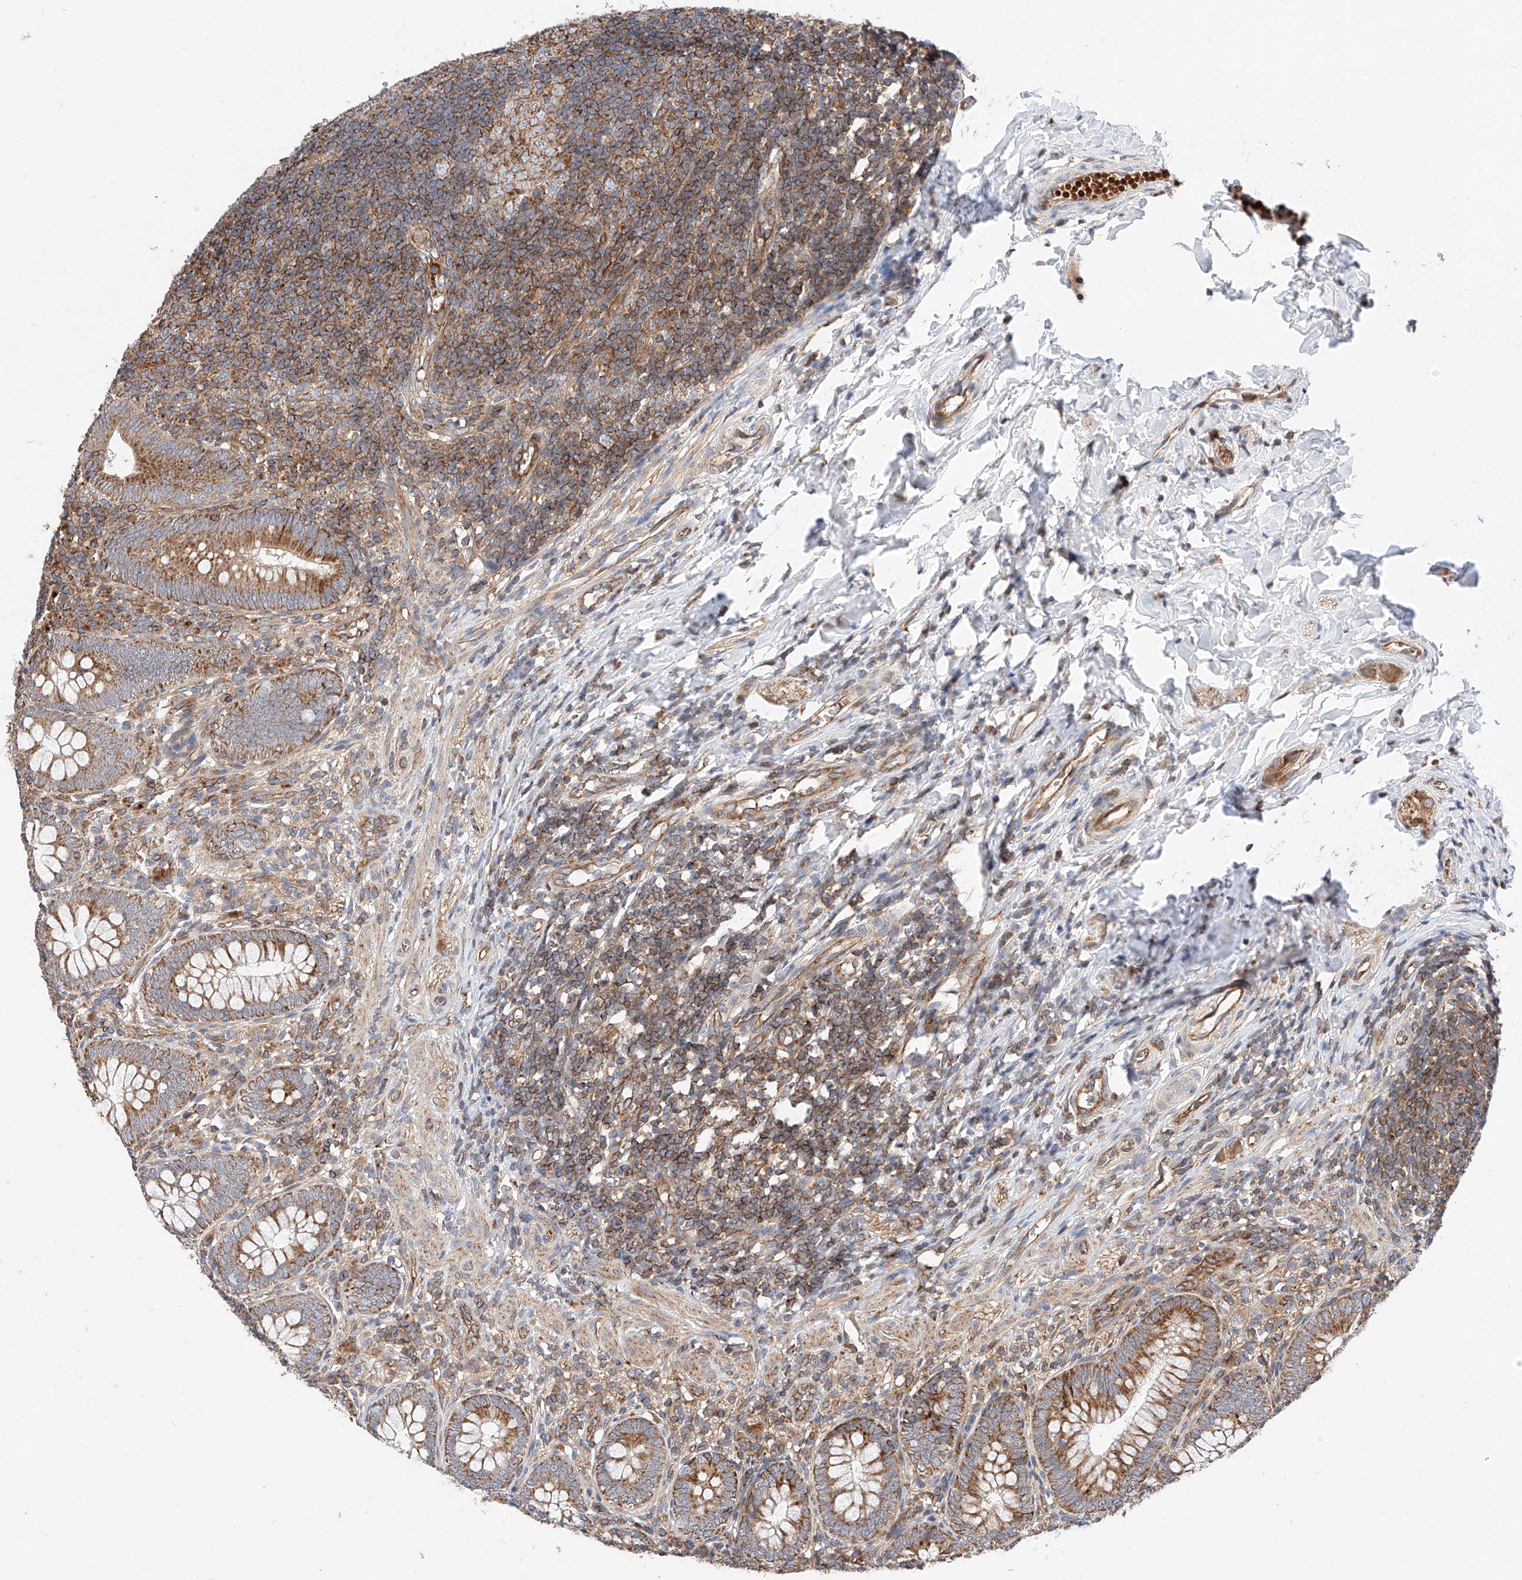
{"staining": {"intensity": "moderate", "quantity": ">75%", "location": "cytoplasmic/membranous"}, "tissue": "appendix", "cell_type": "Glandular cells", "image_type": "normal", "snomed": [{"axis": "morphology", "description": "Normal tissue, NOS"}, {"axis": "topography", "description": "Appendix"}], "caption": "Appendix was stained to show a protein in brown. There is medium levels of moderate cytoplasmic/membranous expression in about >75% of glandular cells. Nuclei are stained in blue.", "gene": "NR1D1", "patient": {"sex": "male", "age": 14}}